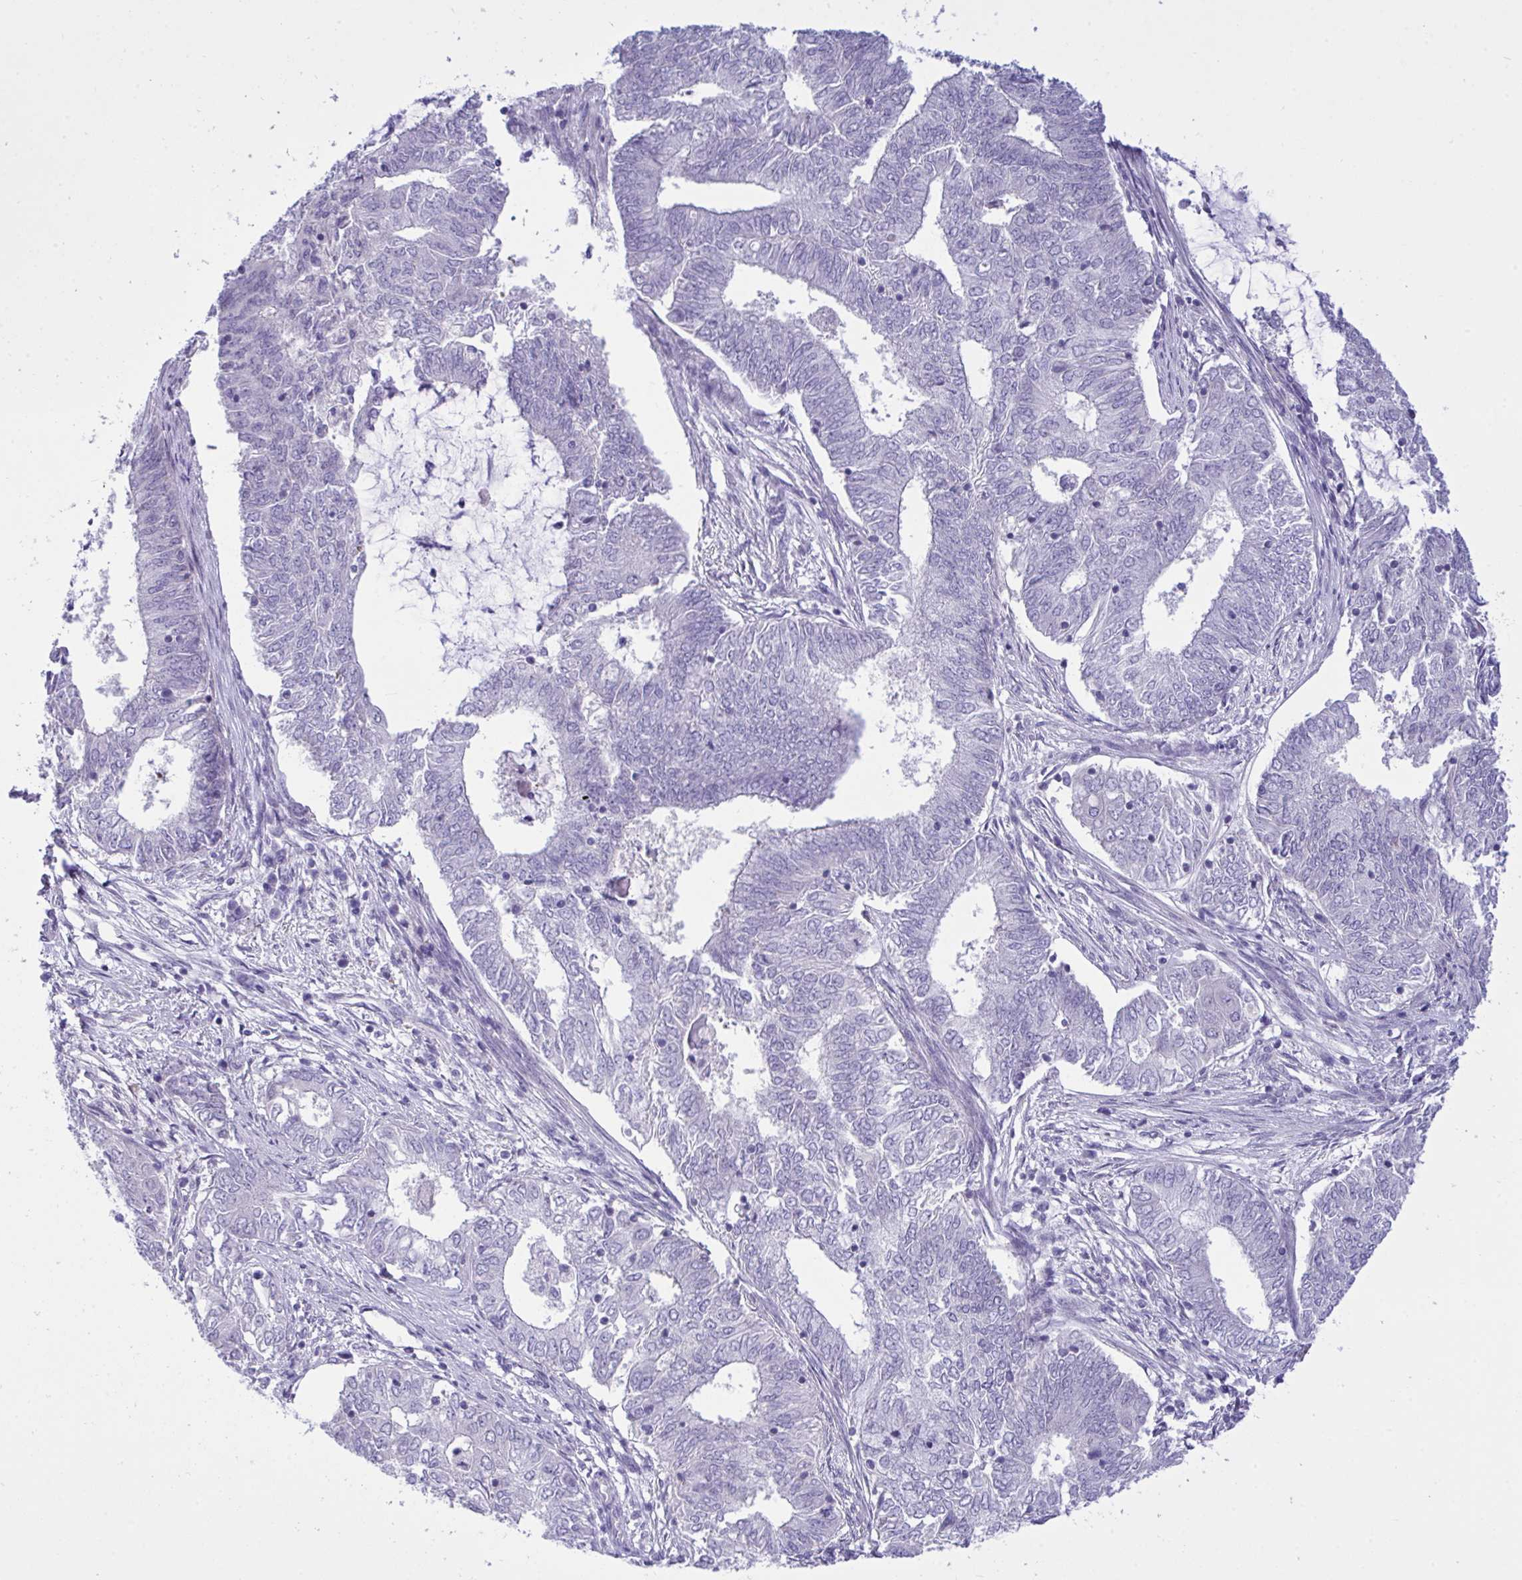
{"staining": {"intensity": "negative", "quantity": "none", "location": "none"}, "tissue": "endometrial cancer", "cell_type": "Tumor cells", "image_type": "cancer", "snomed": [{"axis": "morphology", "description": "Adenocarcinoma, NOS"}, {"axis": "topography", "description": "Endometrium"}], "caption": "High magnification brightfield microscopy of adenocarcinoma (endometrial) stained with DAB (3,3'-diaminobenzidine) (brown) and counterstained with hematoxylin (blue): tumor cells show no significant expression.", "gene": "WDR97", "patient": {"sex": "female", "age": 62}}